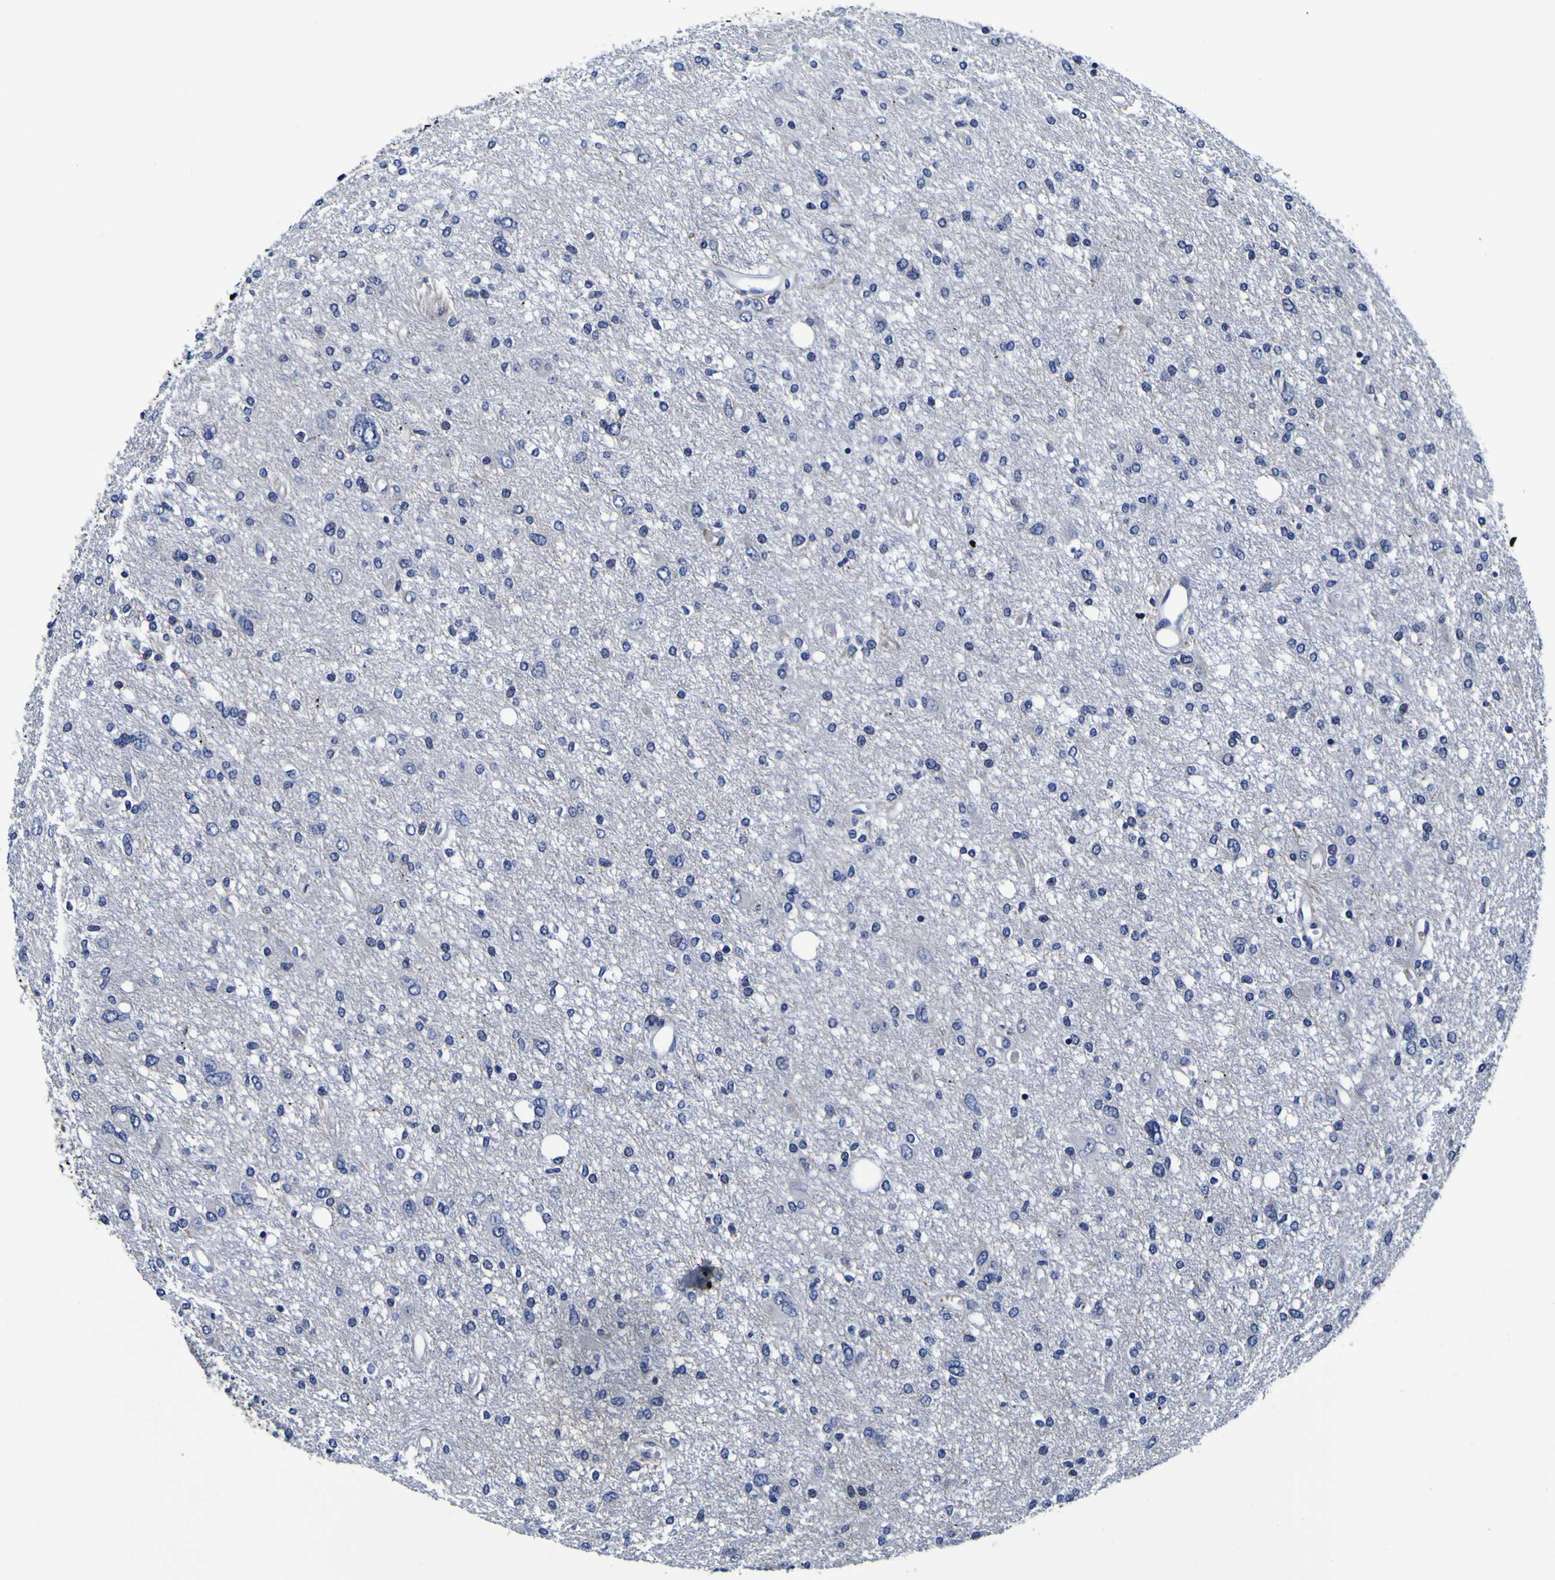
{"staining": {"intensity": "negative", "quantity": "none", "location": "none"}, "tissue": "glioma", "cell_type": "Tumor cells", "image_type": "cancer", "snomed": [{"axis": "morphology", "description": "Glioma, malignant, High grade"}, {"axis": "topography", "description": "Brain"}], "caption": "High power microscopy histopathology image of an immunohistochemistry histopathology image of glioma, revealing no significant staining in tumor cells.", "gene": "PDLIM4", "patient": {"sex": "female", "age": 59}}